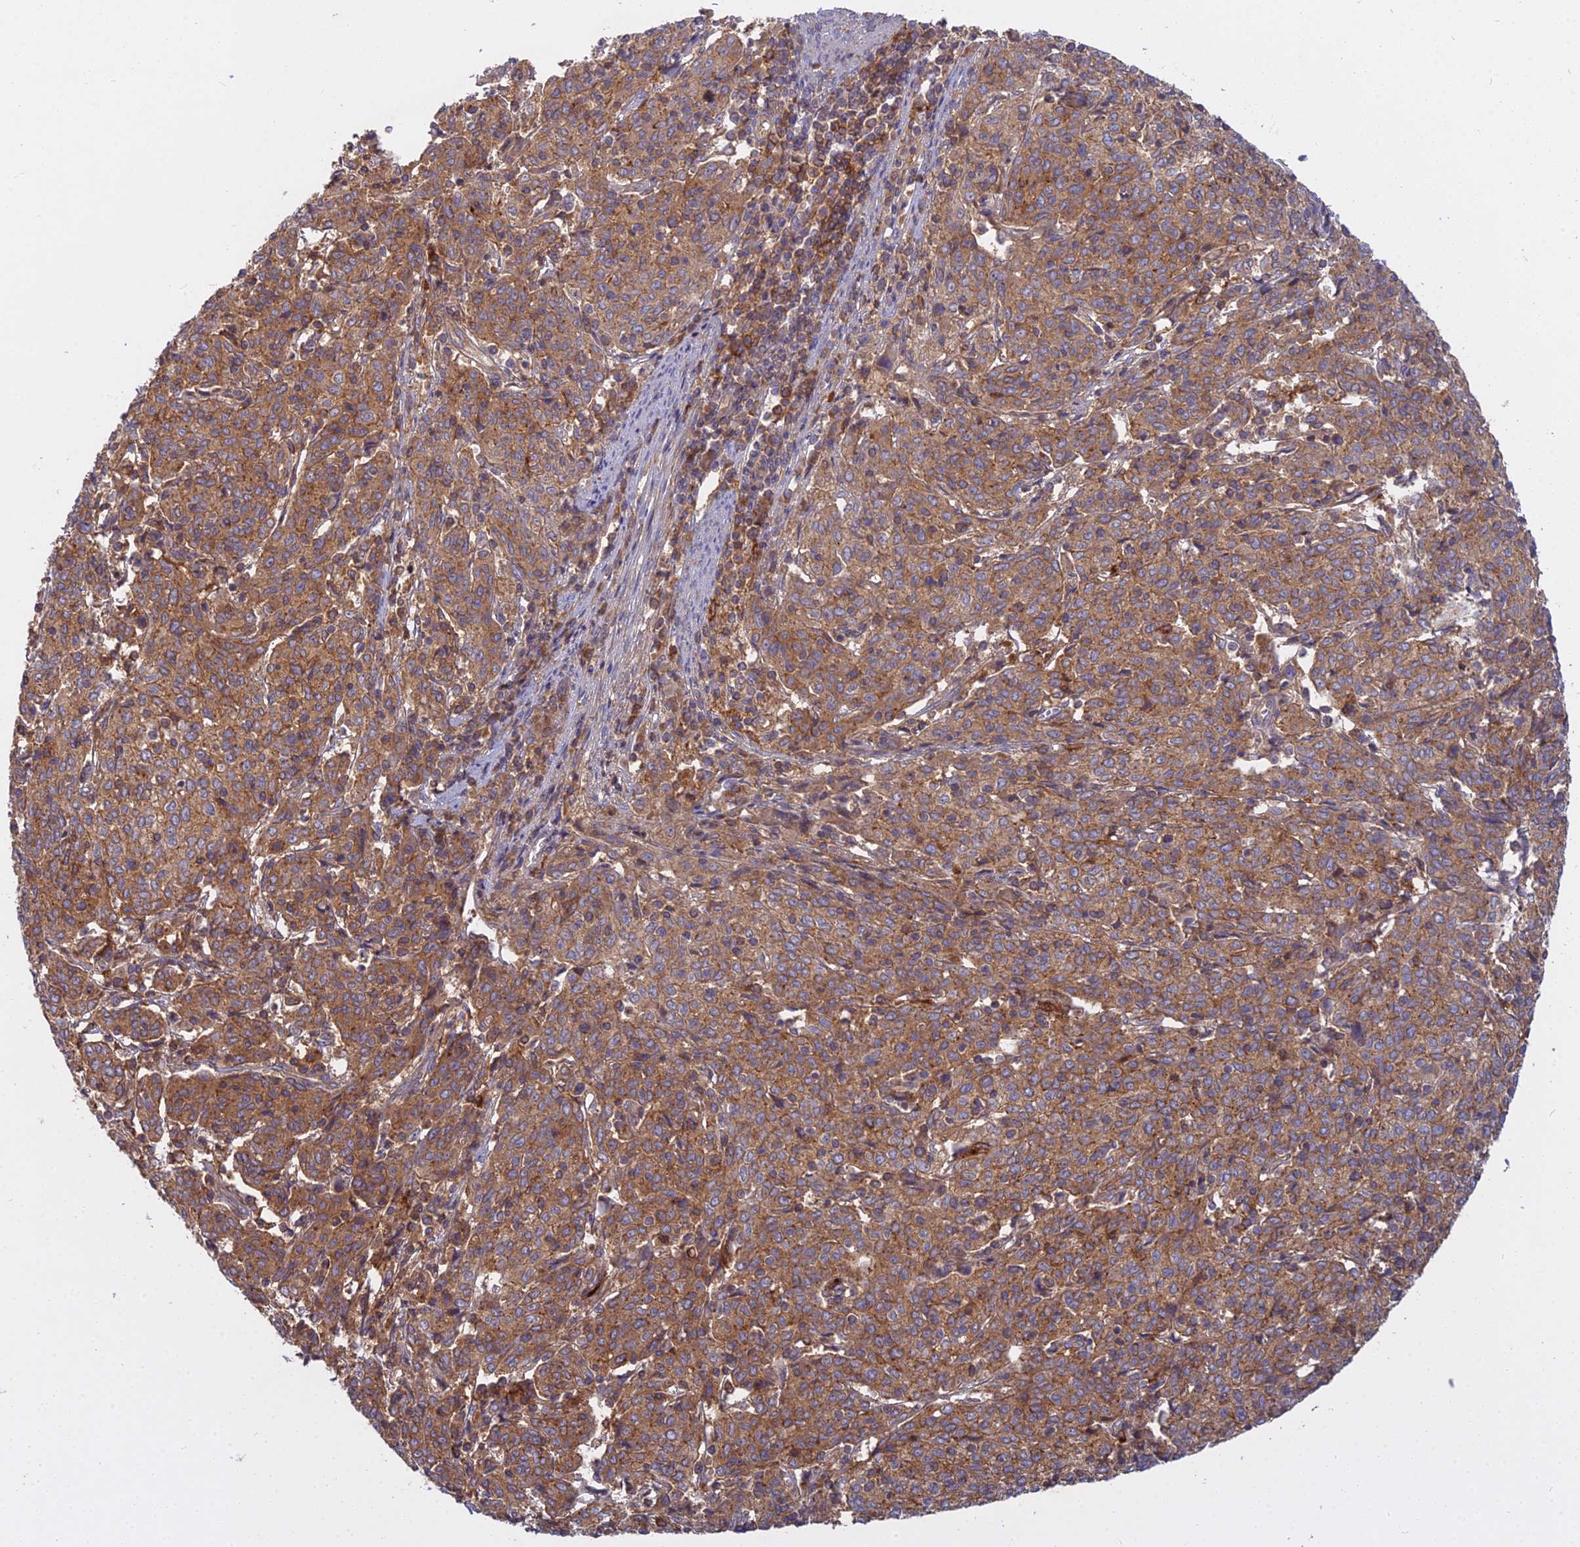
{"staining": {"intensity": "moderate", "quantity": ">75%", "location": "cytoplasmic/membranous"}, "tissue": "cervical cancer", "cell_type": "Tumor cells", "image_type": "cancer", "snomed": [{"axis": "morphology", "description": "Squamous cell carcinoma, NOS"}, {"axis": "topography", "description": "Cervix"}], "caption": "Protein positivity by immunohistochemistry displays moderate cytoplasmic/membranous positivity in approximately >75% of tumor cells in squamous cell carcinoma (cervical). (DAB (3,3'-diaminobenzidine) = brown stain, brightfield microscopy at high magnification).", "gene": "CCDC167", "patient": {"sex": "female", "age": 67}}